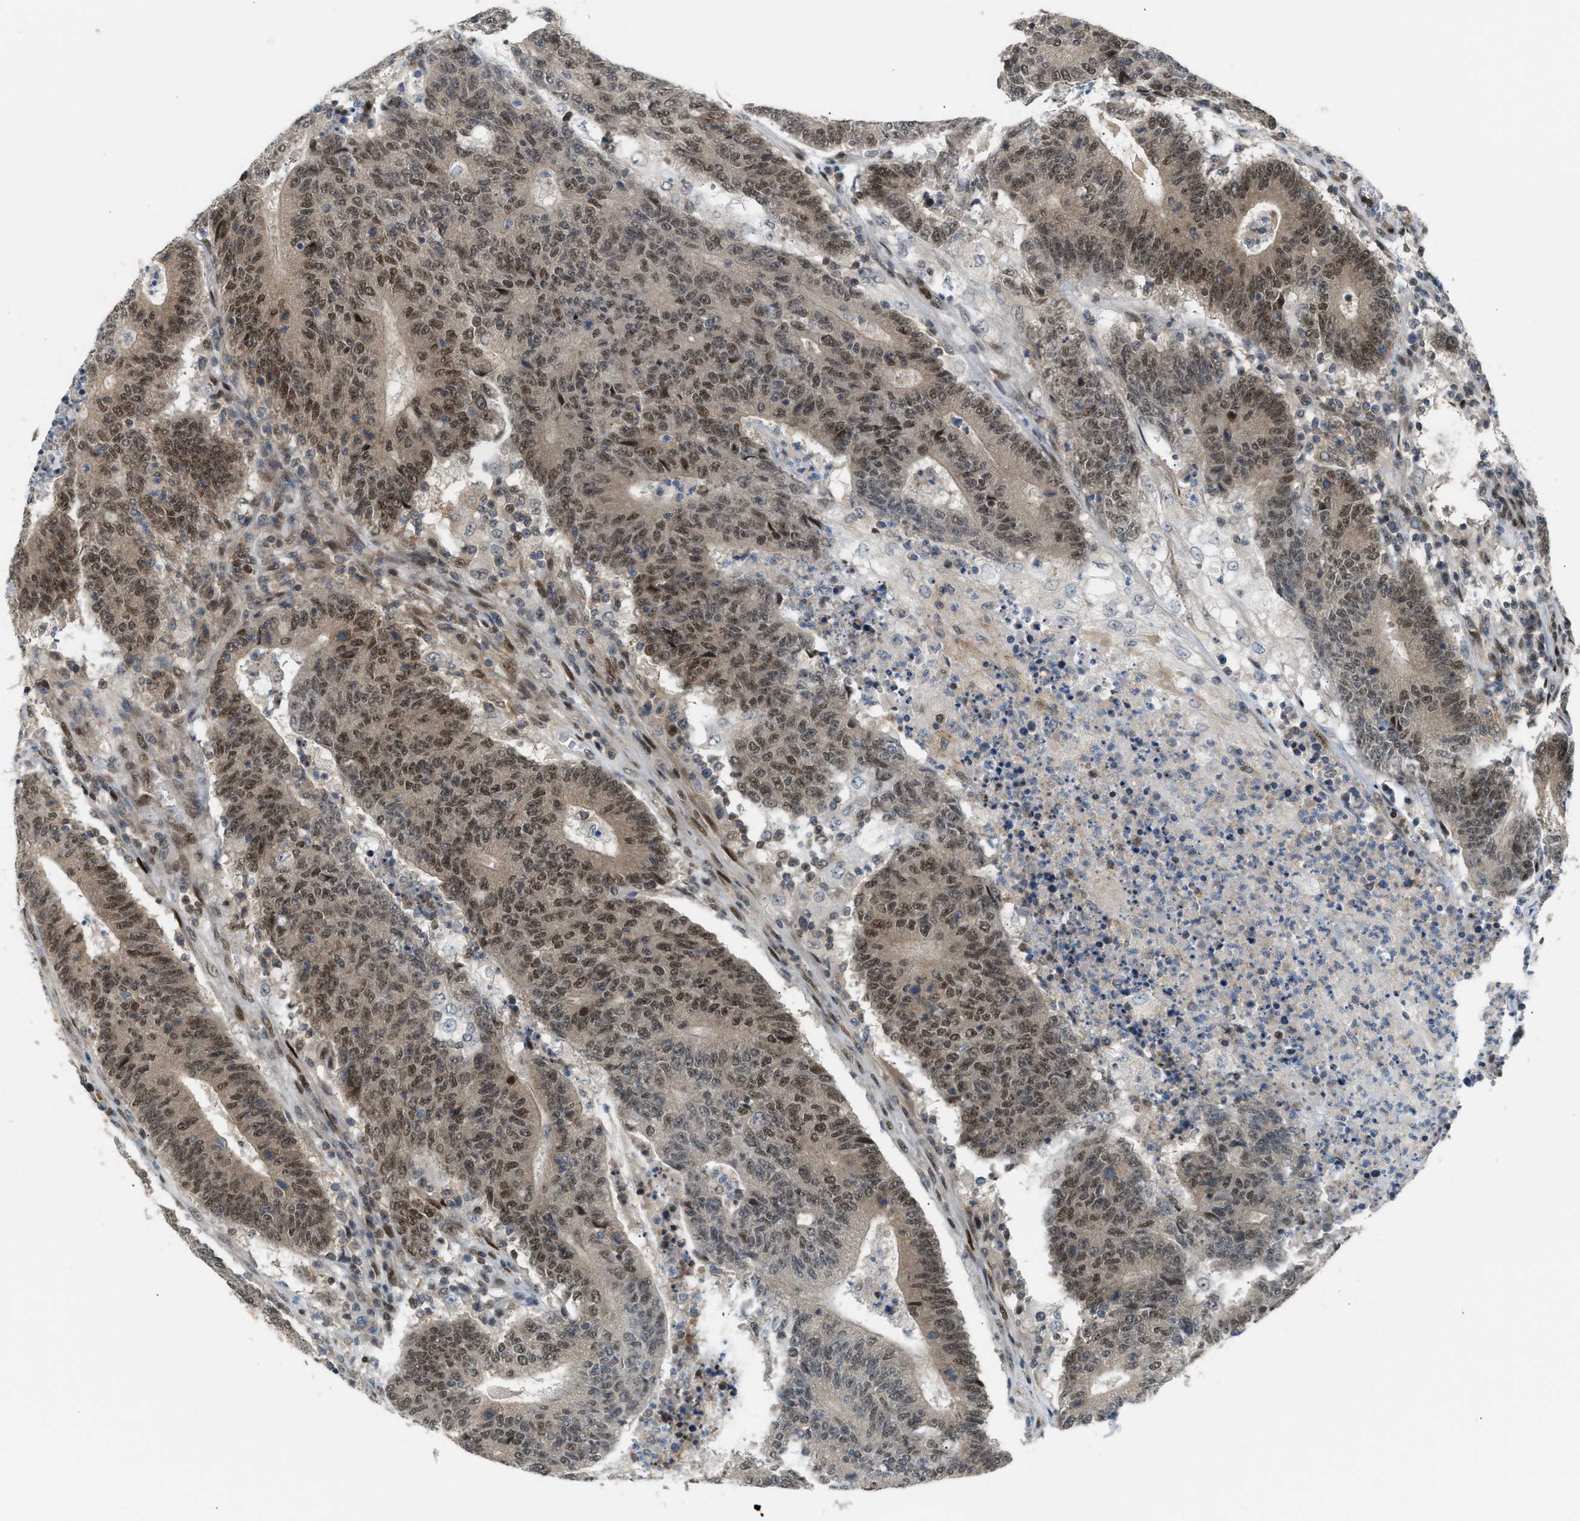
{"staining": {"intensity": "moderate", "quantity": ">75%", "location": "nuclear"}, "tissue": "colorectal cancer", "cell_type": "Tumor cells", "image_type": "cancer", "snomed": [{"axis": "morphology", "description": "Normal tissue, NOS"}, {"axis": "morphology", "description": "Adenocarcinoma, NOS"}, {"axis": "topography", "description": "Colon"}], "caption": "High-power microscopy captured an IHC micrograph of colorectal cancer, revealing moderate nuclear staining in approximately >75% of tumor cells. (brown staining indicates protein expression, while blue staining denotes nuclei).", "gene": "SSBP2", "patient": {"sex": "female", "age": 75}}